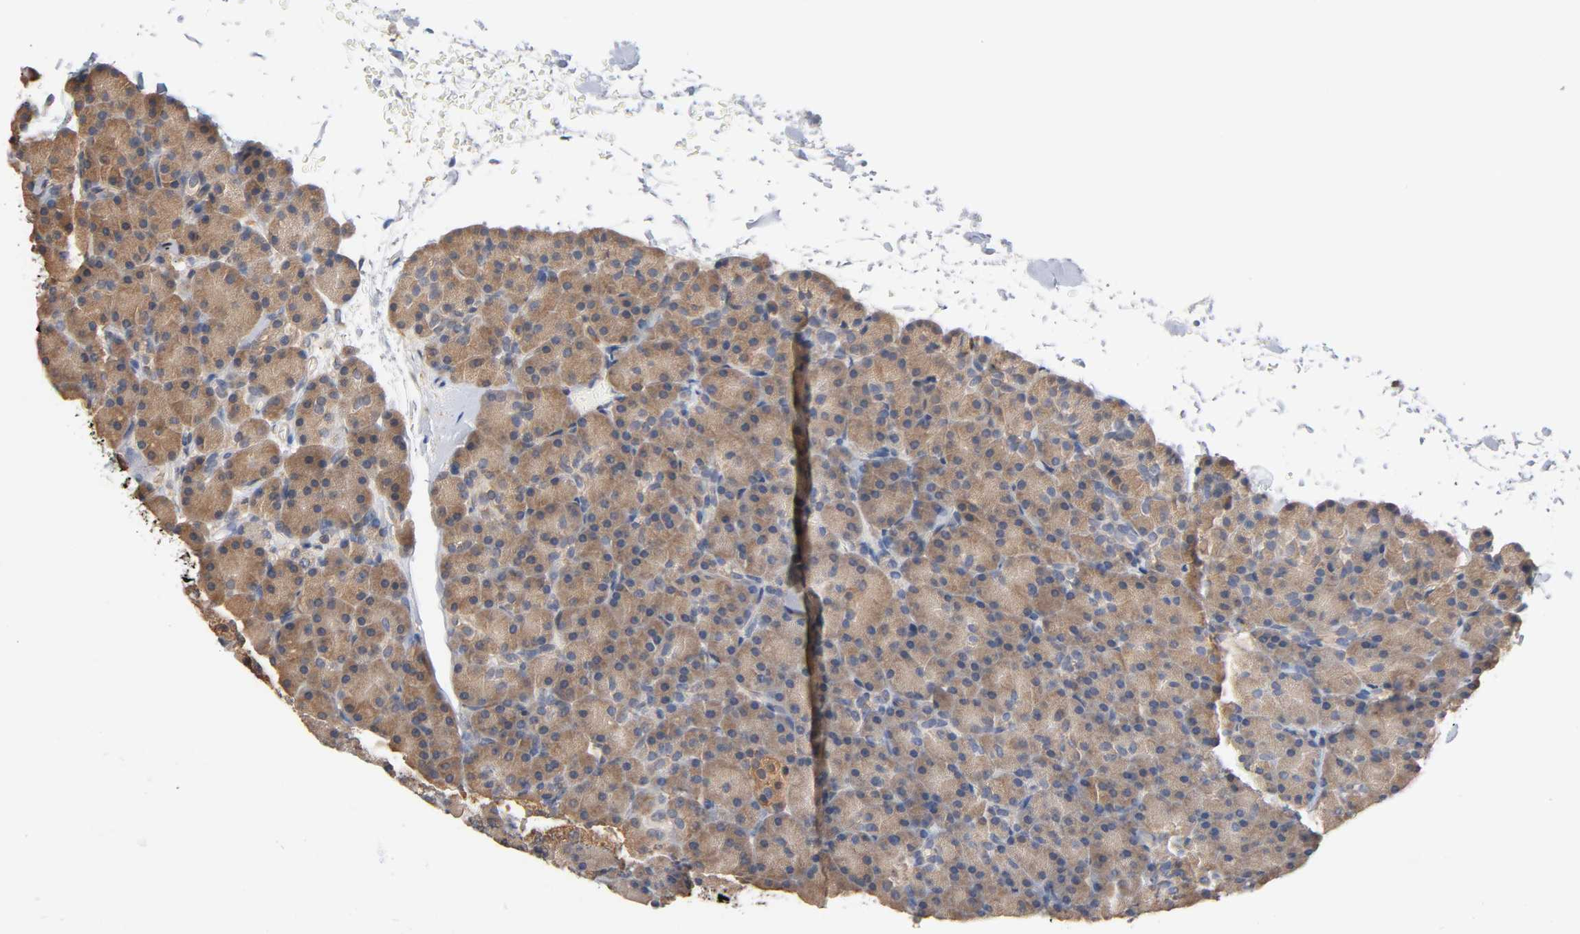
{"staining": {"intensity": "moderate", "quantity": ">75%", "location": "cytoplasmic/membranous"}, "tissue": "pancreas", "cell_type": "Exocrine glandular cells", "image_type": "normal", "snomed": [{"axis": "morphology", "description": "Normal tissue, NOS"}, {"axis": "topography", "description": "Pancreas"}], "caption": "IHC of unremarkable human pancreas reveals medium levels of moderate cytoplasmic/membranous positivity in about >75% of exocrine glandular cells. The protein is stained brown, and the nuclei are stained in blue (DAB IHC with brightfield microscopy, high magnification).", "gene": "ALDOA", "patient": {"sex": "female", "age": 43}}